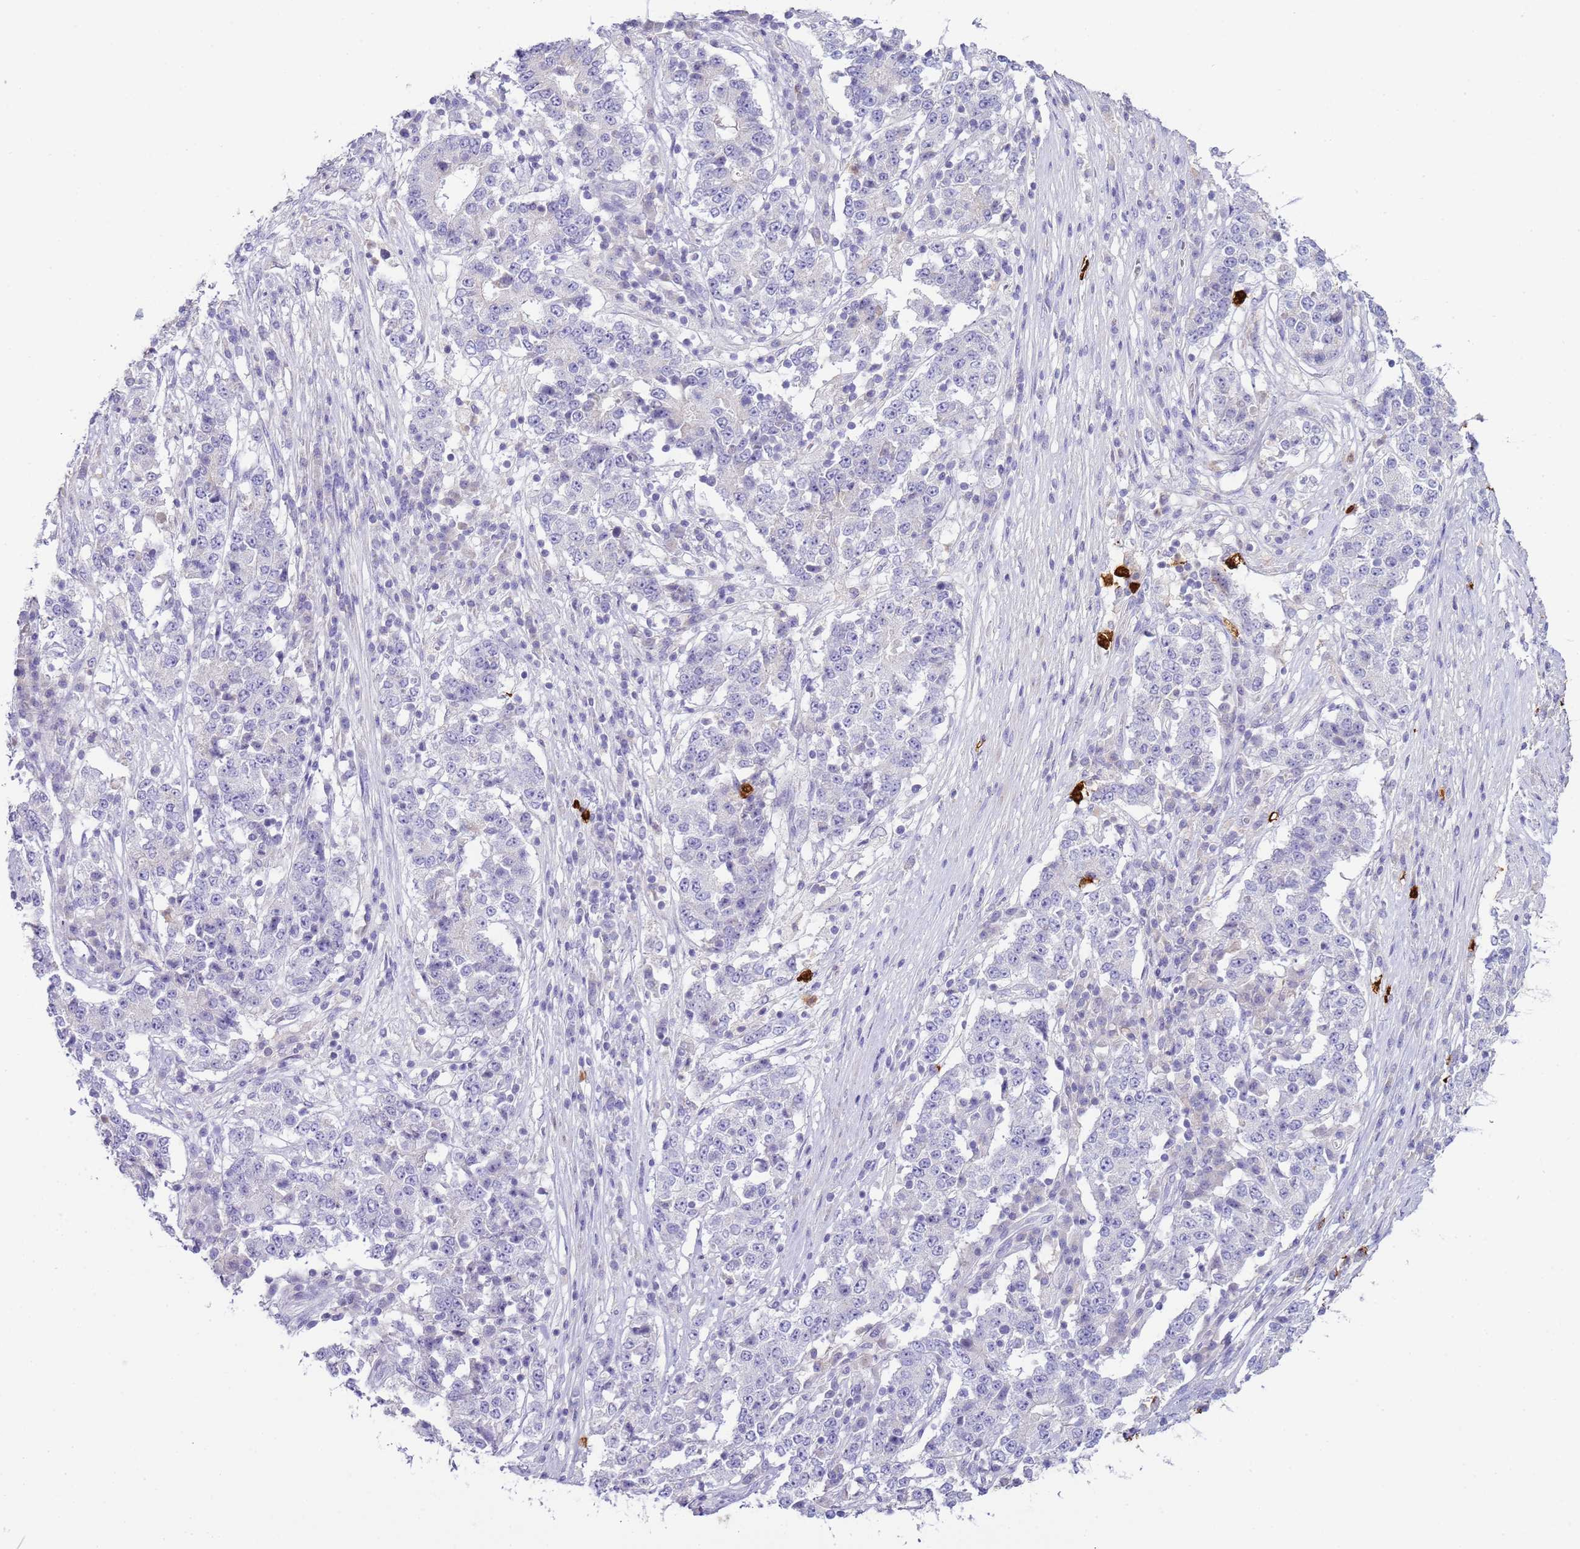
{"staining": {"intensity": "negative", "quantity": "none", "location": "none"}, "tissue": "stomach cancer", "cell_type": "Tumor cells", "image_type": "cancer", "snomed": [{"axis": "morphology", "description": "Adenocarcinoma, NOS"}, {"axis": "topography", "description": "Stomach"}], "caption": "Tumor cells show no significant staining in stomach cancer (adenocarcinoma).", "gene": "IL2RG", "patient": {"sex": "male", "age": 59}}